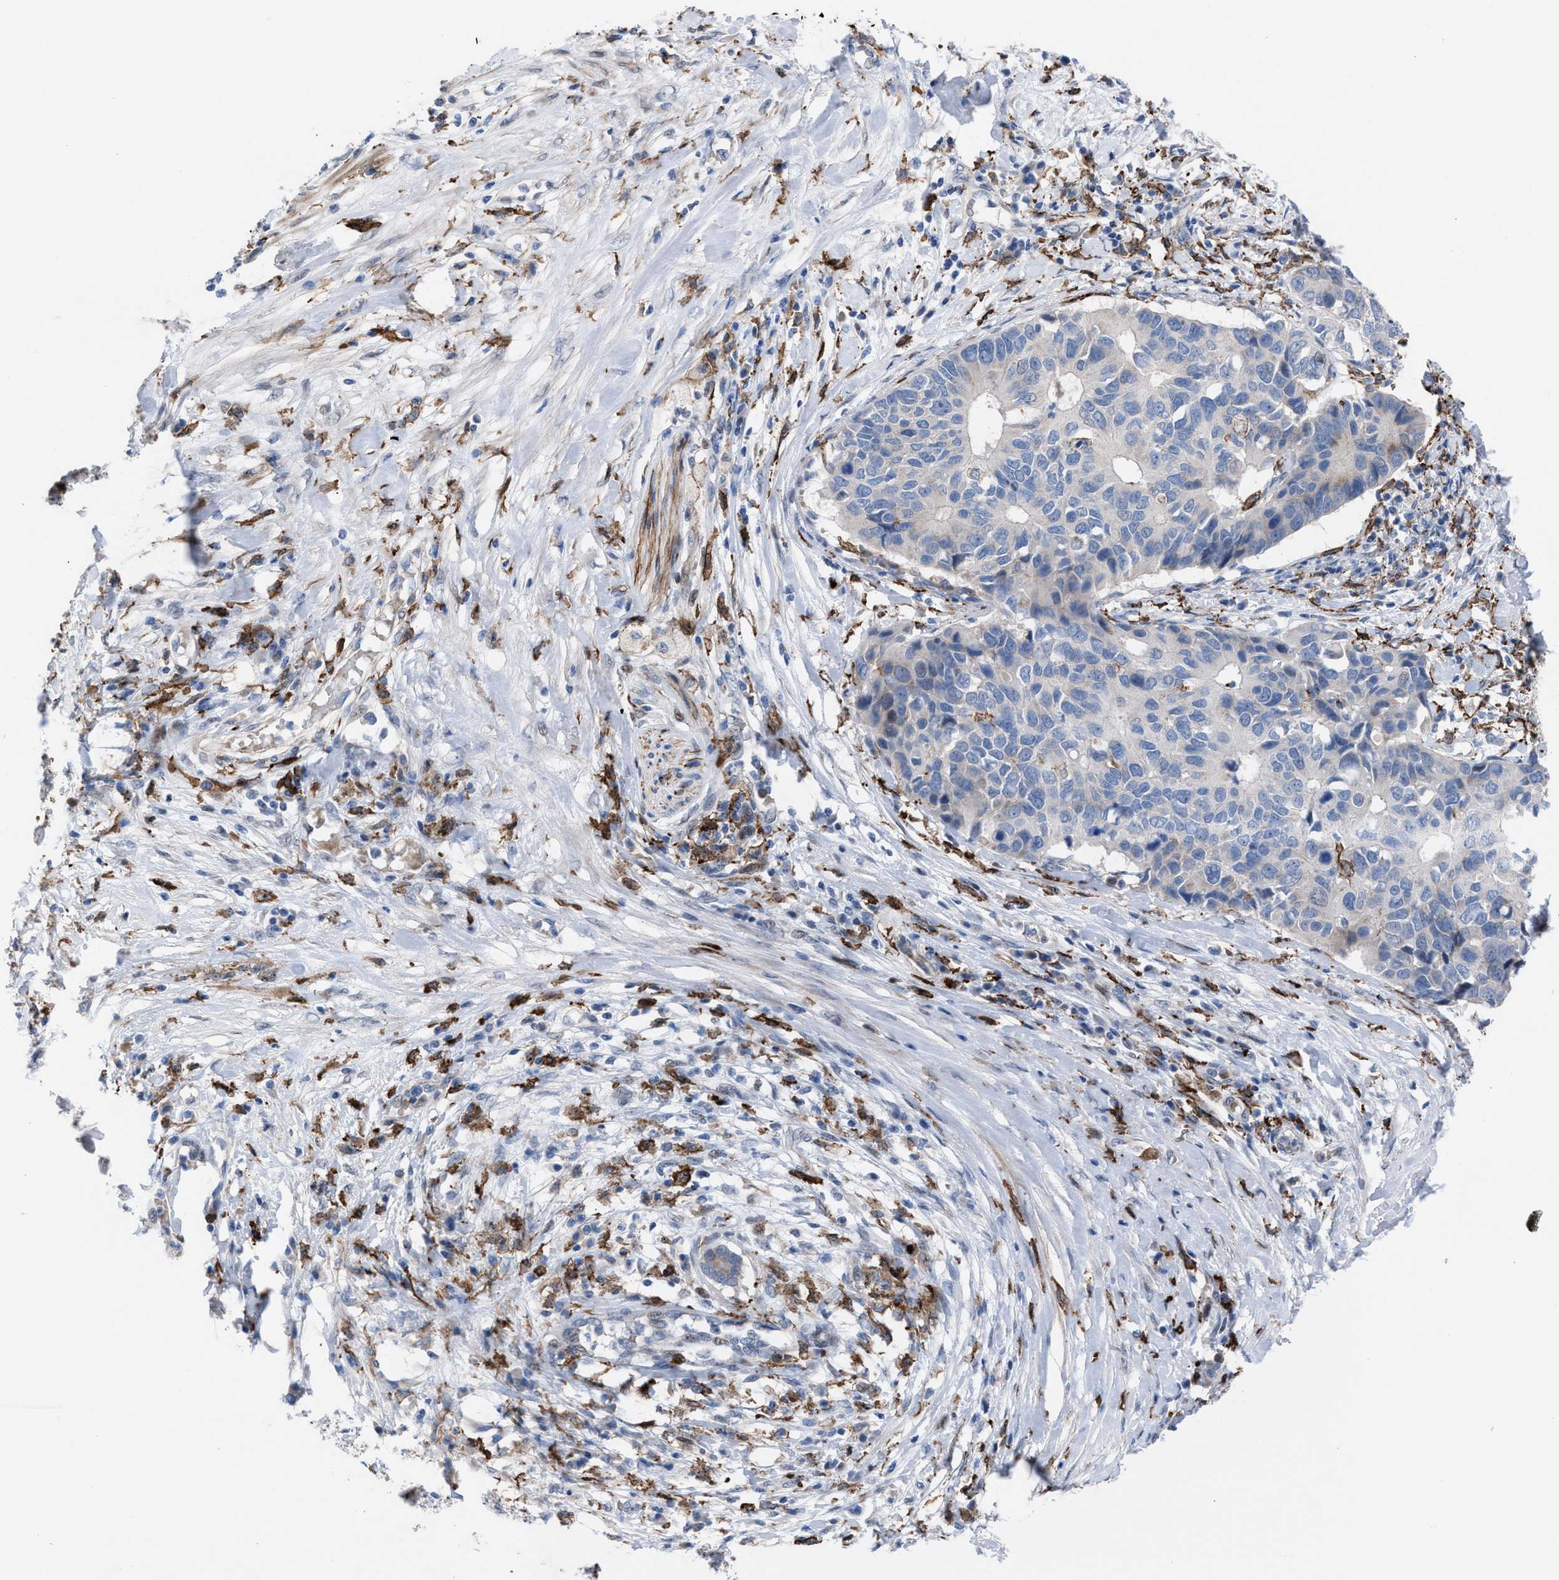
{"staining": {"intensity": "negative", "quantity": "none", "location": "none"}, "tissue": "pancreatic cancer", "cell_type": "Tumor cells", "image_type": "cancer", "snomed": [{"axis": "morphology", "description": "Adenocarcinoma, NOS"}, {"axis": "topography", "description": "Pancreas"}], "caption": "DAB (3,3'-diaminobenzidine) immunohistochemical staining of human pancreatic cancer reveals no significant staining in tumor cells. (DAB (3,3'-diaminobenzidine) immunohistochemistry (IHC) with hematoxylin counter stain).", "gene": "SLC47A1", "patient": {"sex": "female", "age": 56}}